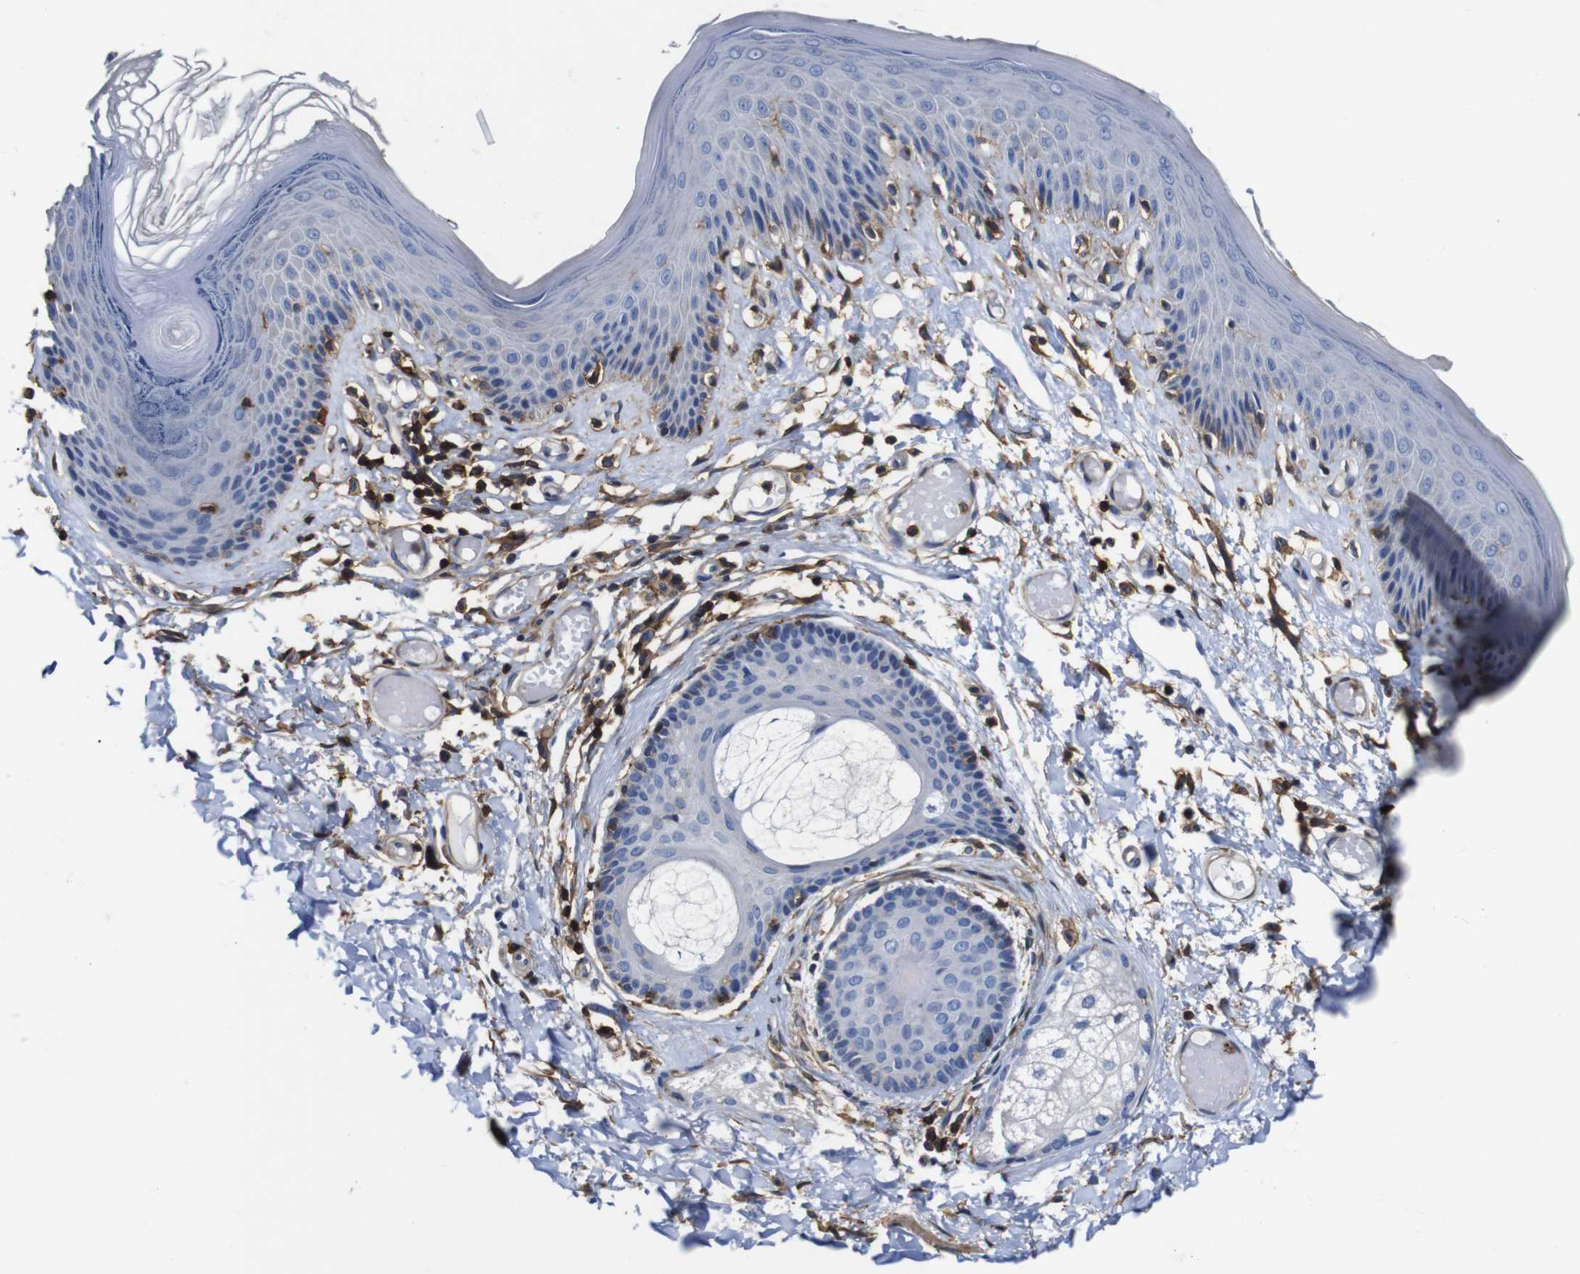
{"staining": {"intensity": "moderate", "quantity": "<25%", "location": "cytoplasmic/membranous"}, "tissue": "skin", "cell_type": "Epidermal cells", "image_type": "normal", "snomed": [{"axis": "morphology", "description": "Normal tissue, NOS"}, {"axis": "topography", "description": "Vulva"}], "caption": "IHC photomicrograph of unremarkable skin: human skin stained using immunohistochemistry (IHC) demonstrates low levels of moderate protein expression localized specifically in the cytoplasmic/membranous of epidermal cells, appearing as a cytoplasmic/membranous brown color.", "gene": "PI4KA", "patient": {"sex": "female", "age": 73}}